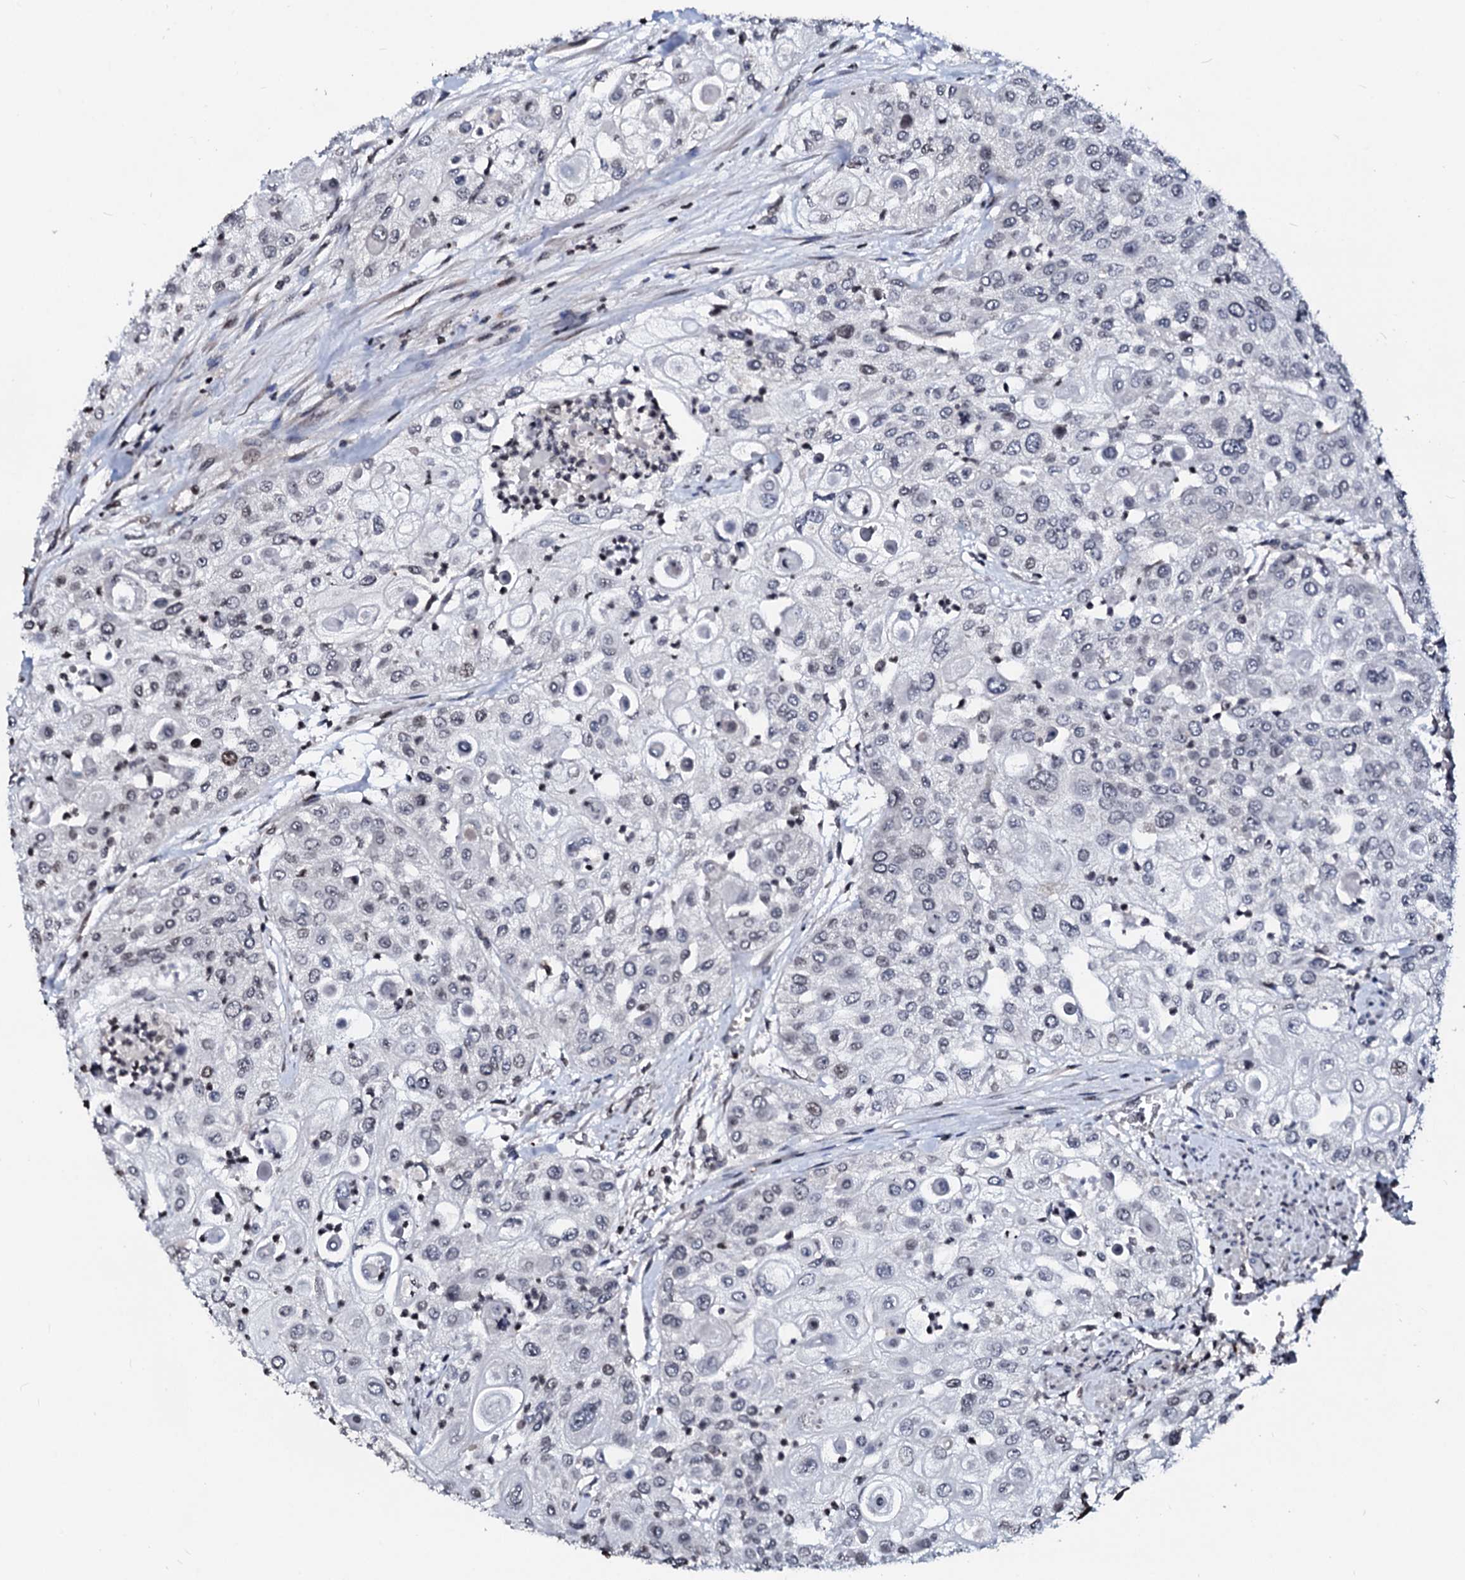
{"staining": {"intensity": "weak", "quantity": "<25%", "location": "cytoplasmic/membranous"}, "tissue": "urothelial cancer", "cell_type": "Tumor cells", "image_type": "cancer", "snomed": [{"axis": "morphology", "description": "Urothelial carcinoma, High grade"}, {"axis": "topography", "description": "Urinary bladder"}], "caption": "DAB (3,3'-diaminobenzidine) immunohistochemical staining of urothelial cancer displays no significant expression in tumor cells.", "gene": "LSM11", "patient": {"sex": "female", "age": 79}}